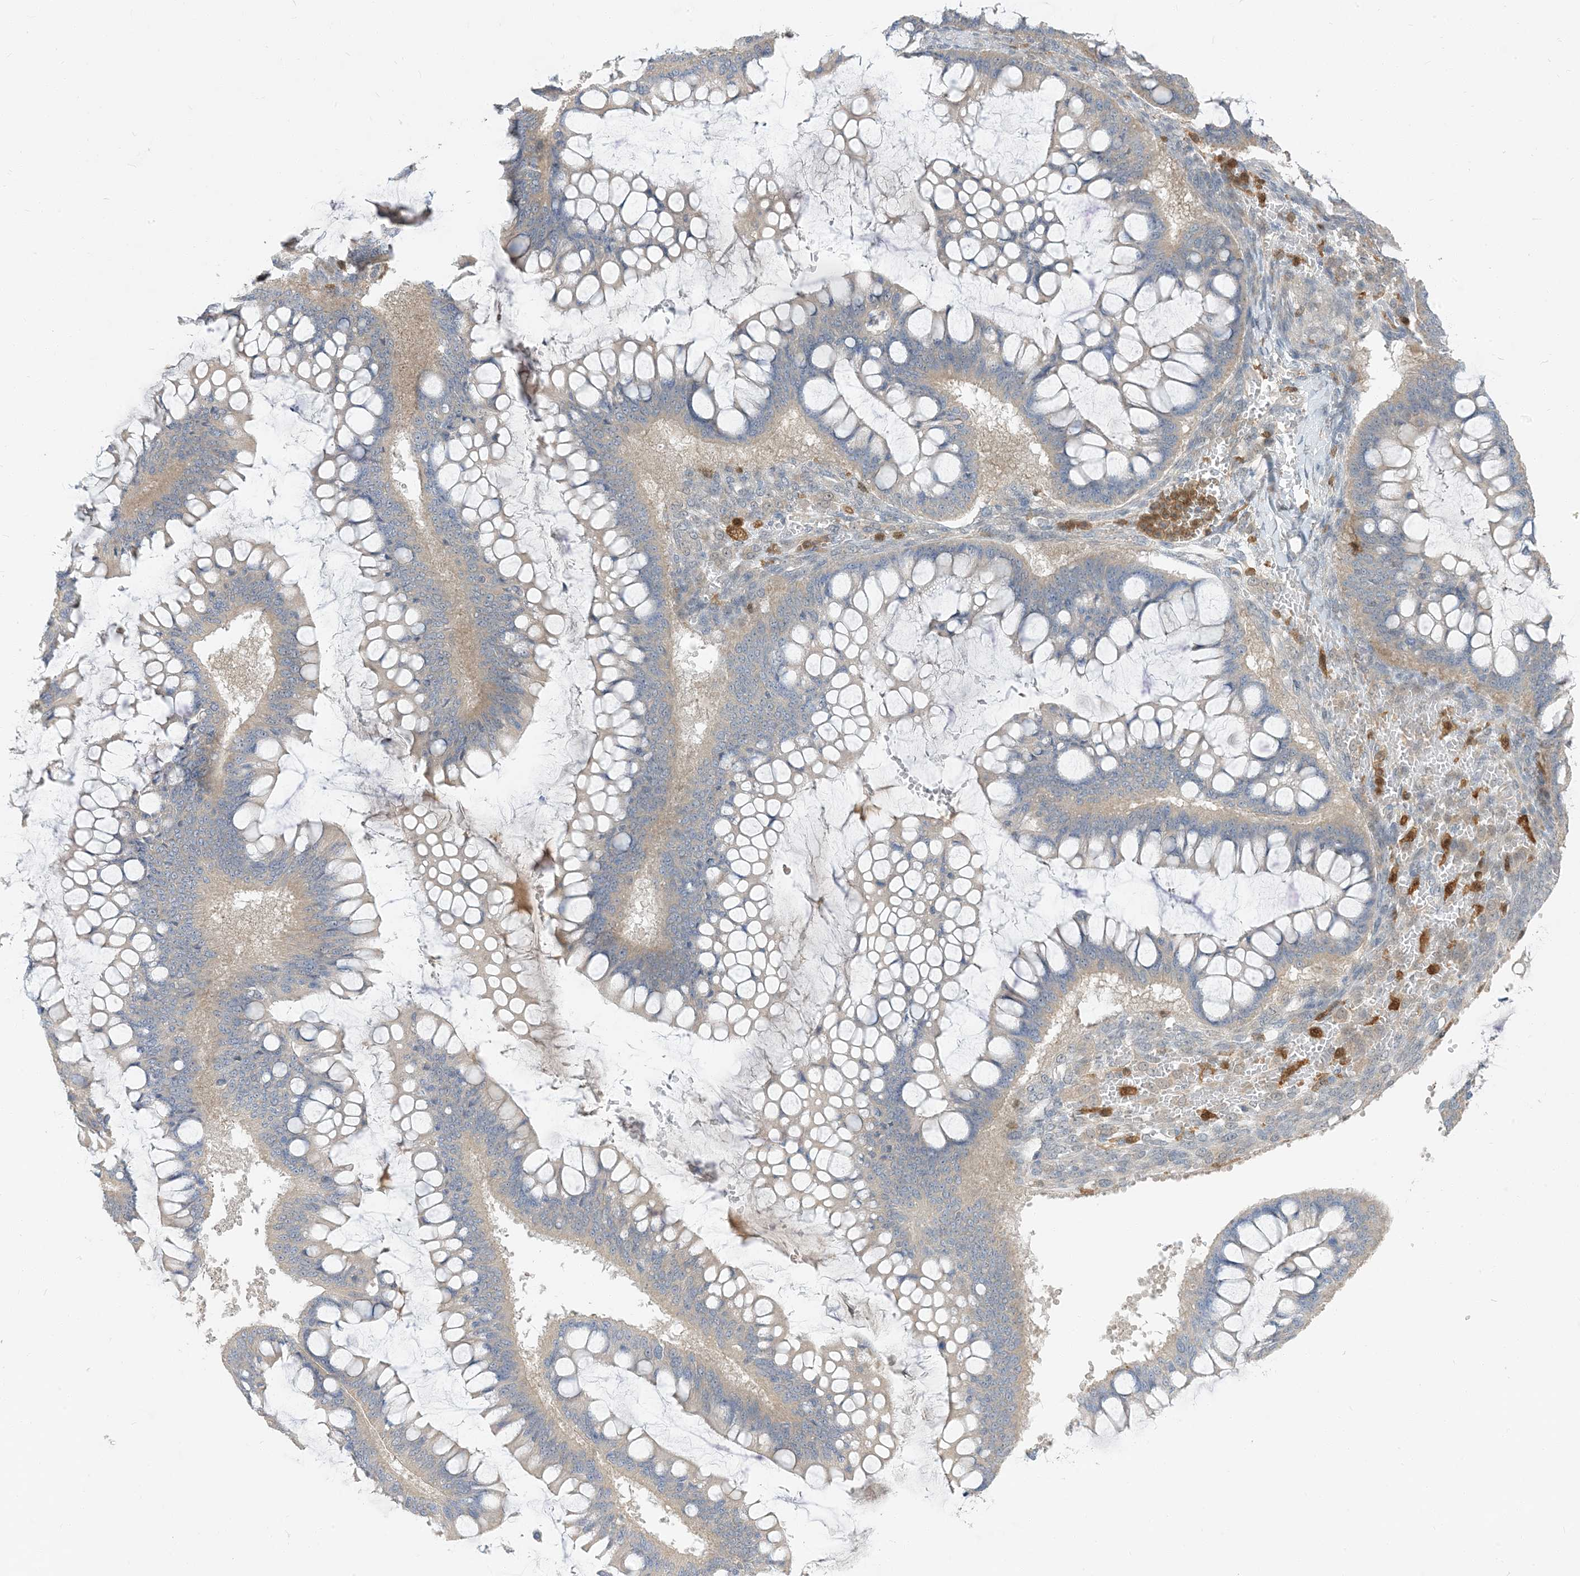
{"staining": {"intensity": "negative", "quantity": "none", "location": "none"}, "tissue": "ovarian cancer", "cell_type": "Tumor cells", "image_type": "cancer", "snomed": [{"axis": "morphology", "description": "Cystadenocarcinoma, mucinous, NOS"}, {"axis": "topography", "description": "Ovary"}], "caption": "Protein analysis of mucinous cystadenocarcinoma (ovarian) shows no significant expression in tumor cells. The staining was performed using DAB (3,3'-diaminobenzidine) to visualize the protein expression in brown, while the nuclei were stained in blue with hematoxylin (Magnification: 20x).", "gene": "NAGK", "patient": {"sex": "female", "age": 73}}